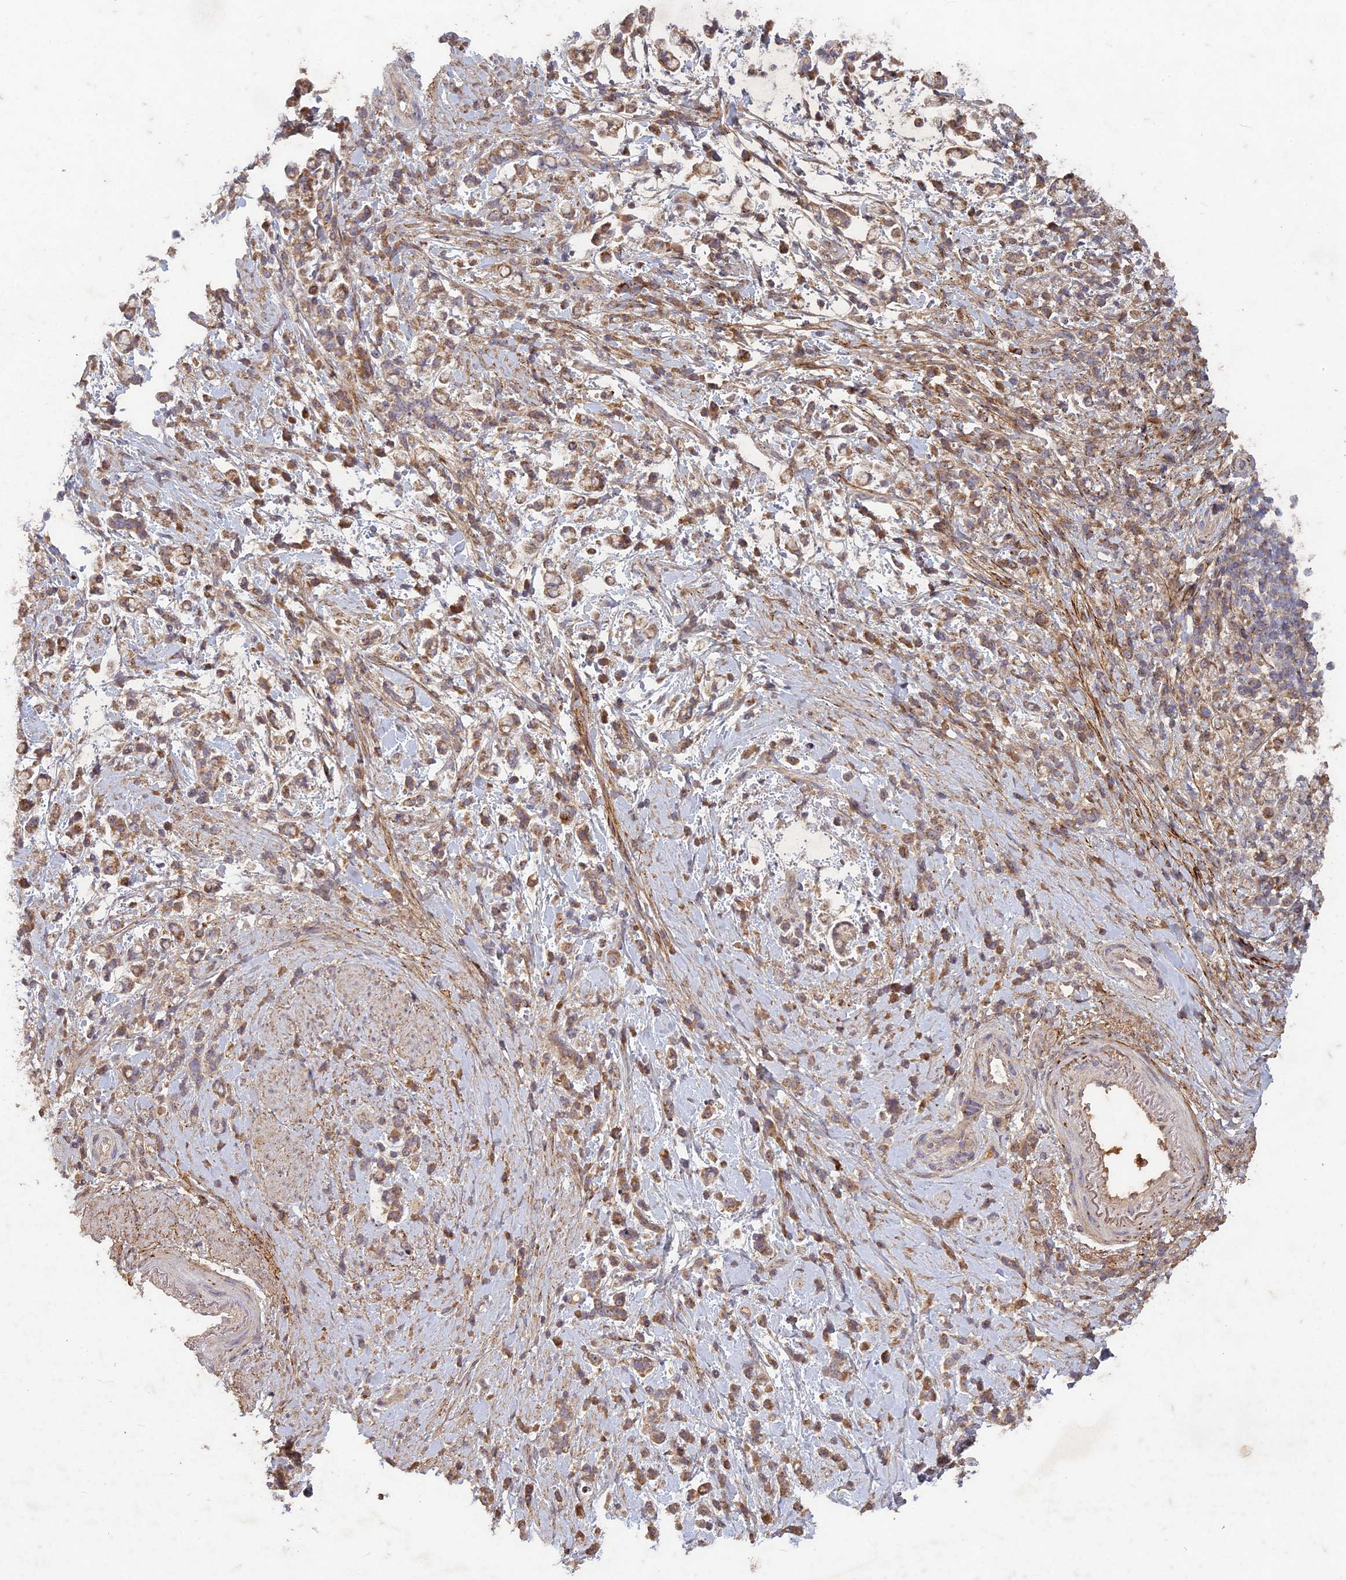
{"staining": {"intensity": "moderate", "quantity": ">75%", "location": "cytoplasmic/membranous"}, "tissue": "stomach cancer", "cell_type": "Tumor cells", "image_type": "cancer", "snomed": [{"axis": "morphology", "description": "Adenocarcinoma, NOS"}, {"axis": "topography", "description": "Stomach"}], "caption": "Stomach cancer (adenocarcinoma) tissue shows moderate cytoplasmic/membranous positivity in approximately >75% of tumor cells, visualized by immunohistochemistry.", "gene": "TCF25", "patient": {"sex": "female", "age": 60}}